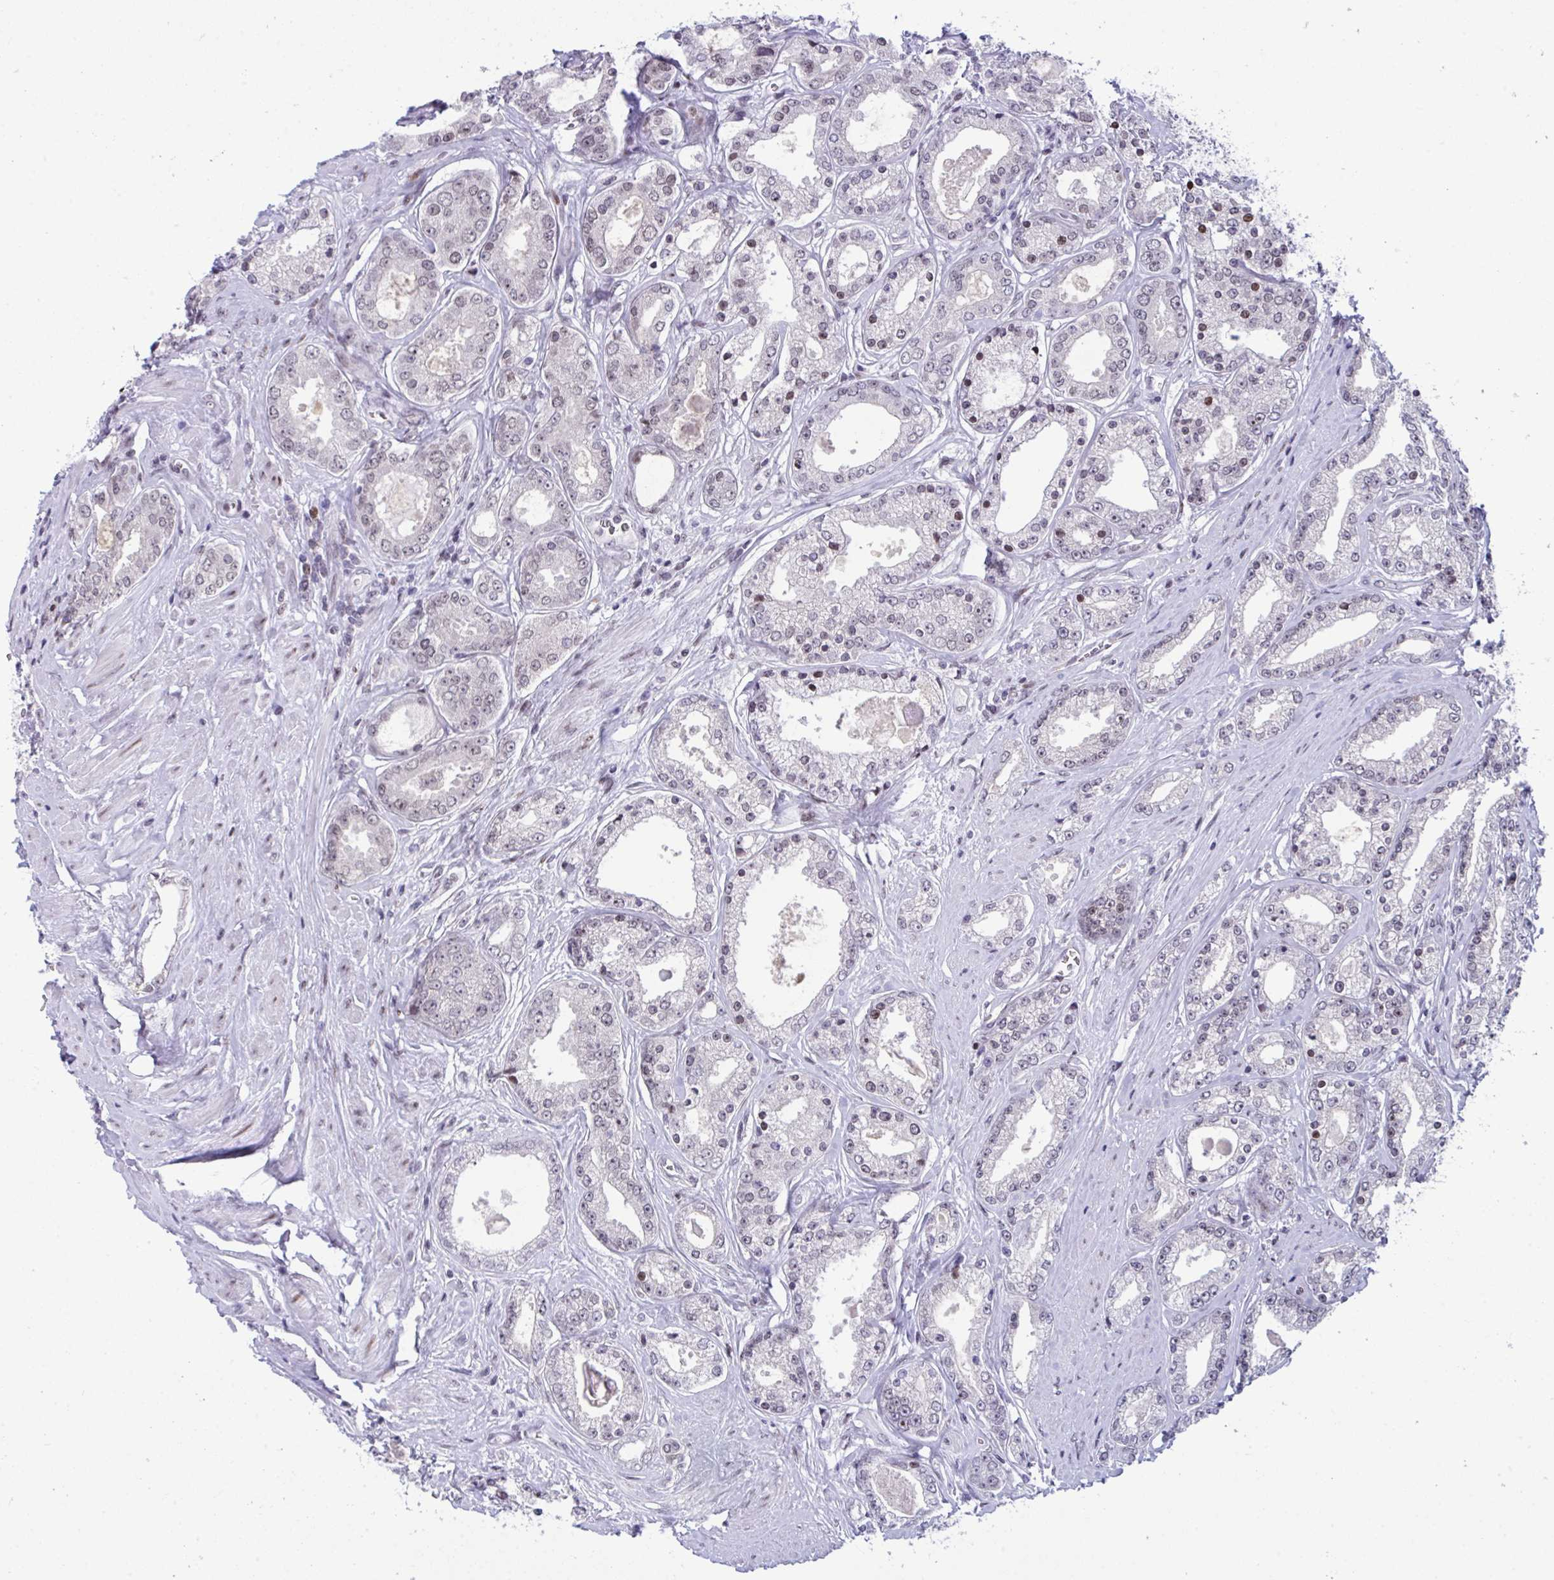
{"staining": {"intensity": "moderate", "quantity": "<25%", "location": "nuclear"}, "tissue": "prostate cancer", "cell_type": "Tumor cells", "image_type": "cancer", "snomed": [{"axis": "morphology", "description": "Adenocarcinoma, High grade"}, {"axis": "topography", "description": "Prostate"}], "caption": "IHC histopathology image of neoplastic tissue: prostate high-grade adenocarcinoma stained using IHC demonstrates low levels of moderate protein expression localized specifically in the nuclear of tumor cells, appearing as a nuclear brown color.", "gene": "ZFHX3", "patient": {"sex": "male", "age": 66}}